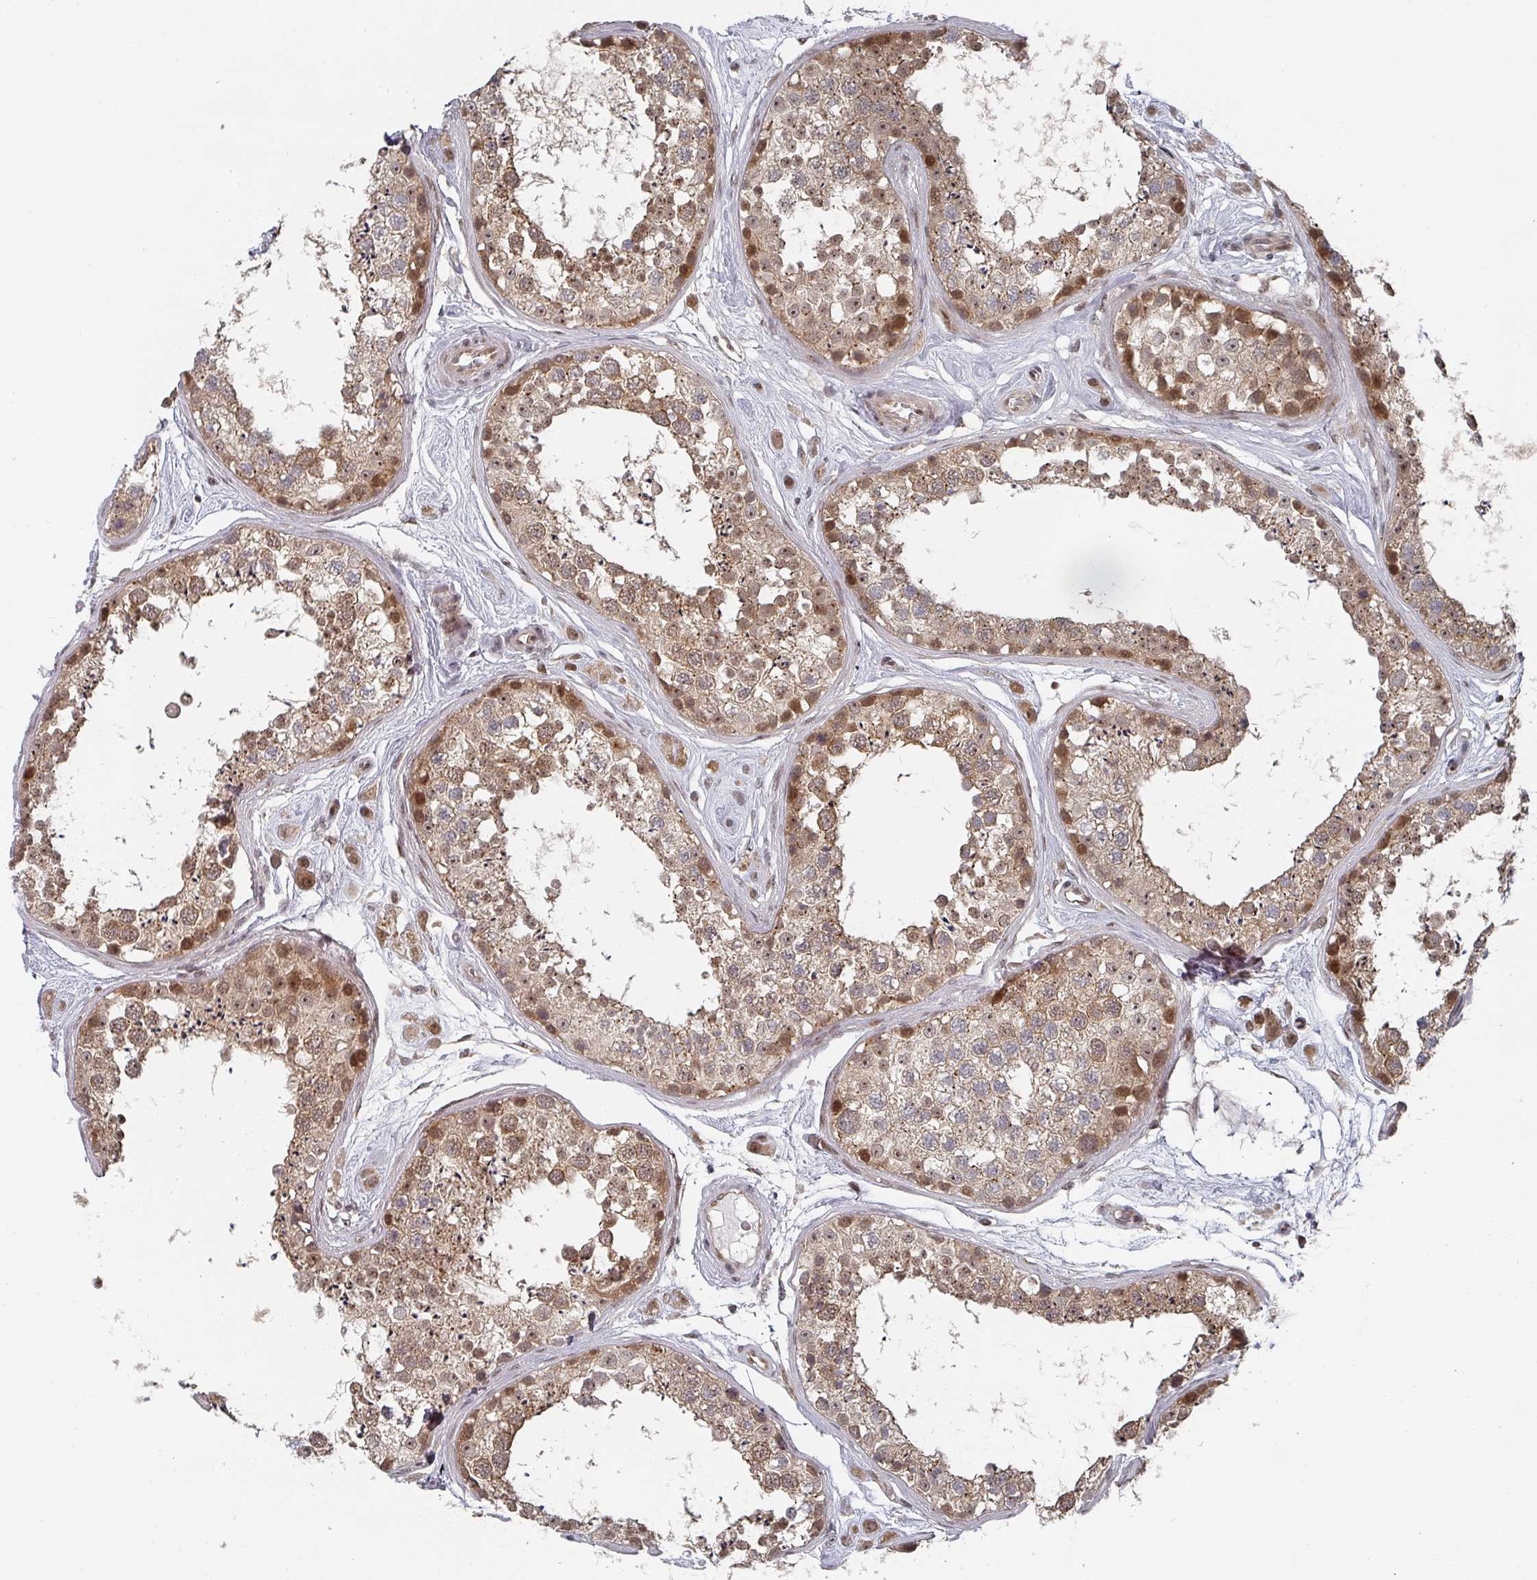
{"staining": {"intensity": "moderate", "quantity": ">75%", "location": "cytoplasmic/membranous"}, "tissue": "testis", "cell_type": "Cells in seminiferous ducts", "image_type": "normal", "snomed": [{"axis": "morphology", "description": "Normal tissue, NOS"}, {"axis": "topography", "description": "Testis"}], "caption": "A medium amount of moderate cytoplasmic/membranous positivity is identified in approximately >75% of cells in seminiferous ducts in unremarkable testis. (IHC, brightfield microscopy, high magnification).", "gene": "KIF1C", "patient": {"sex": "male", "age": 25}}